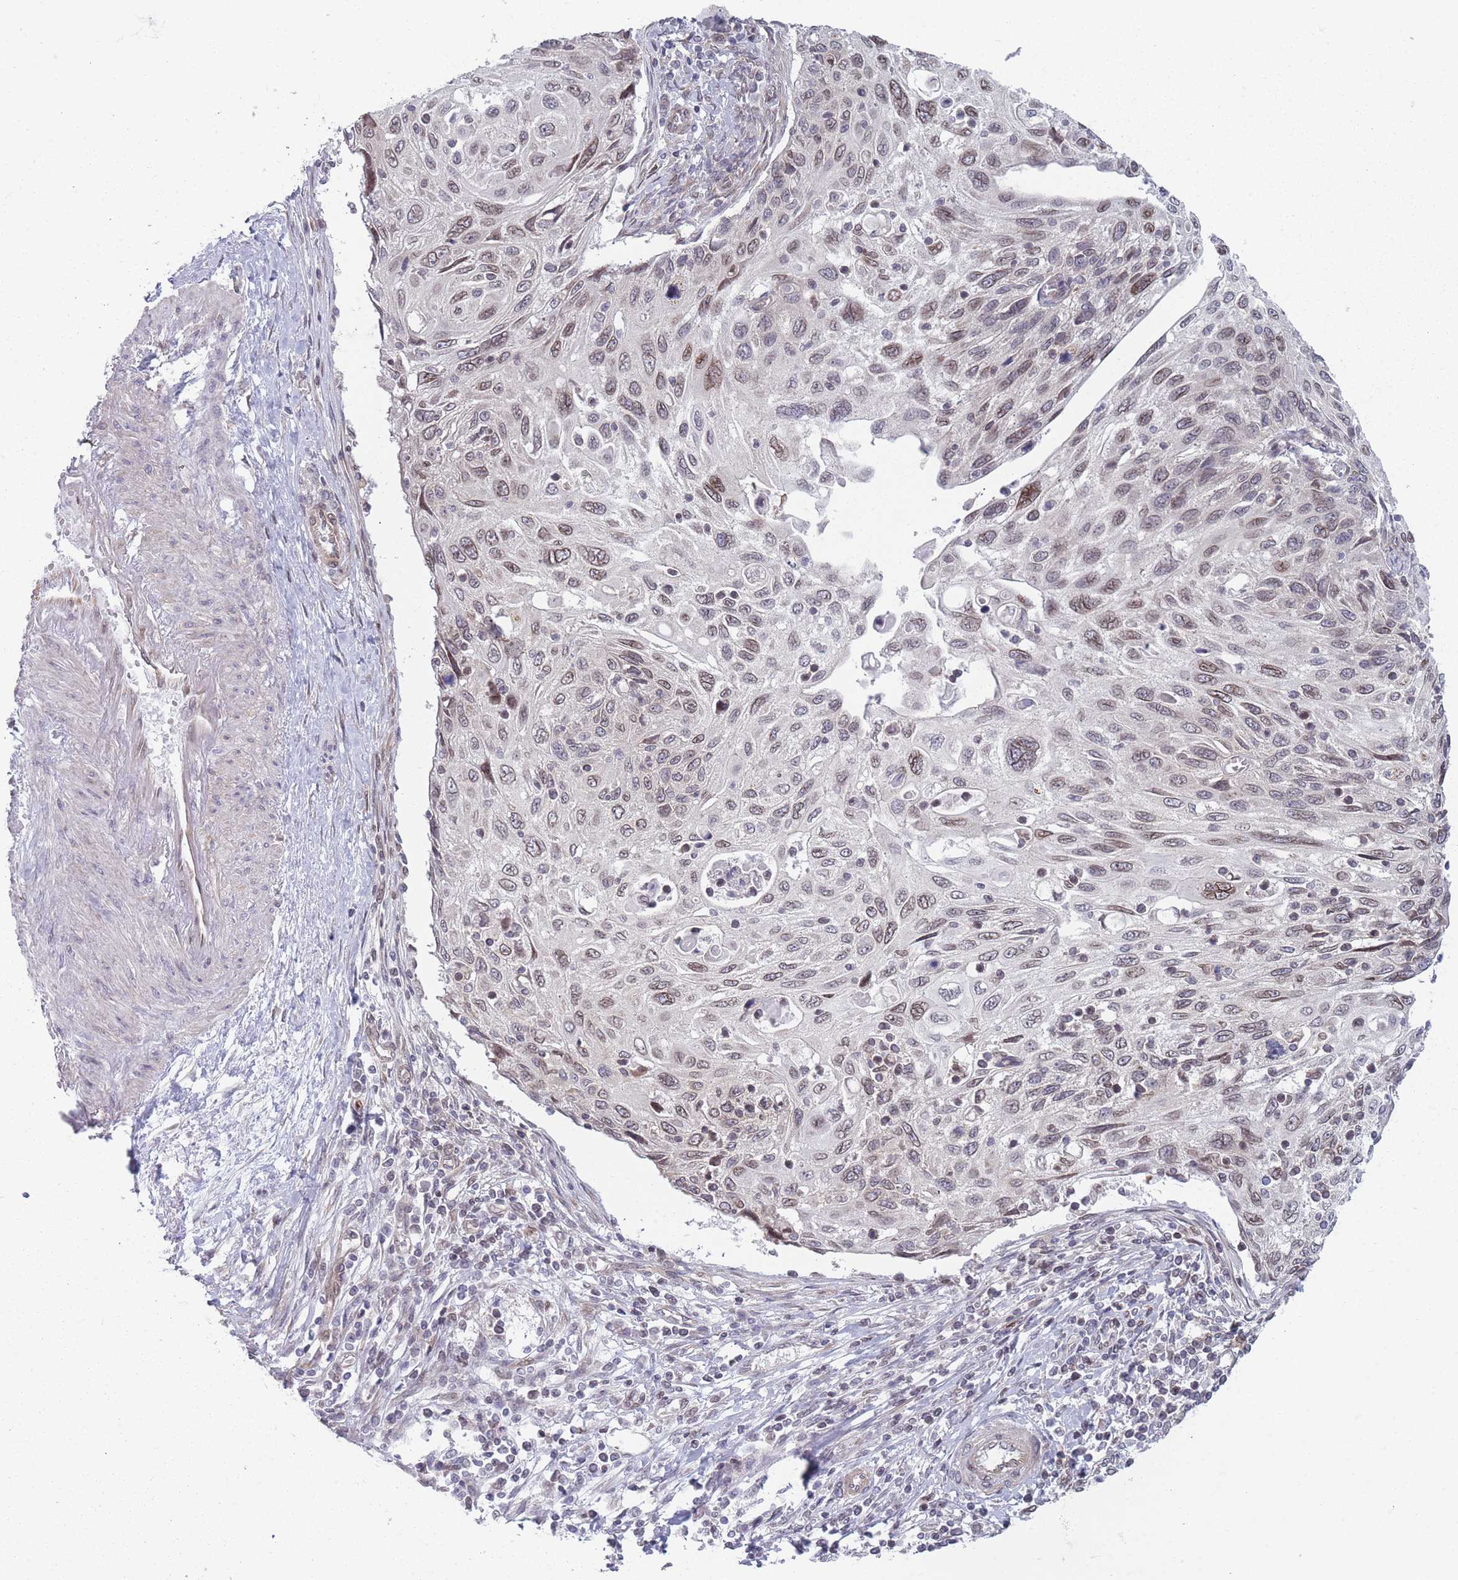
{"staining": {"intensity": "moderate", "quantity": "25%-75%", "location": "nuclear"}, "tissue": "cervical cancer", "cell_type": "Tumor cells", "image_type": "cancer", "snomed": [{"axis": "morphology", "description": "Squamous cell carcinoma, NOS"}, {"axis": "topography", "description": "Cervix"}], "caption": "An image of human cervical cancer (squamous cell carcinoma) stained for a protein exhibits moderate nuclear brown staining in tumor cells.", "gene": "VRK2", "patient": {"sex": "female", "age": 70}}